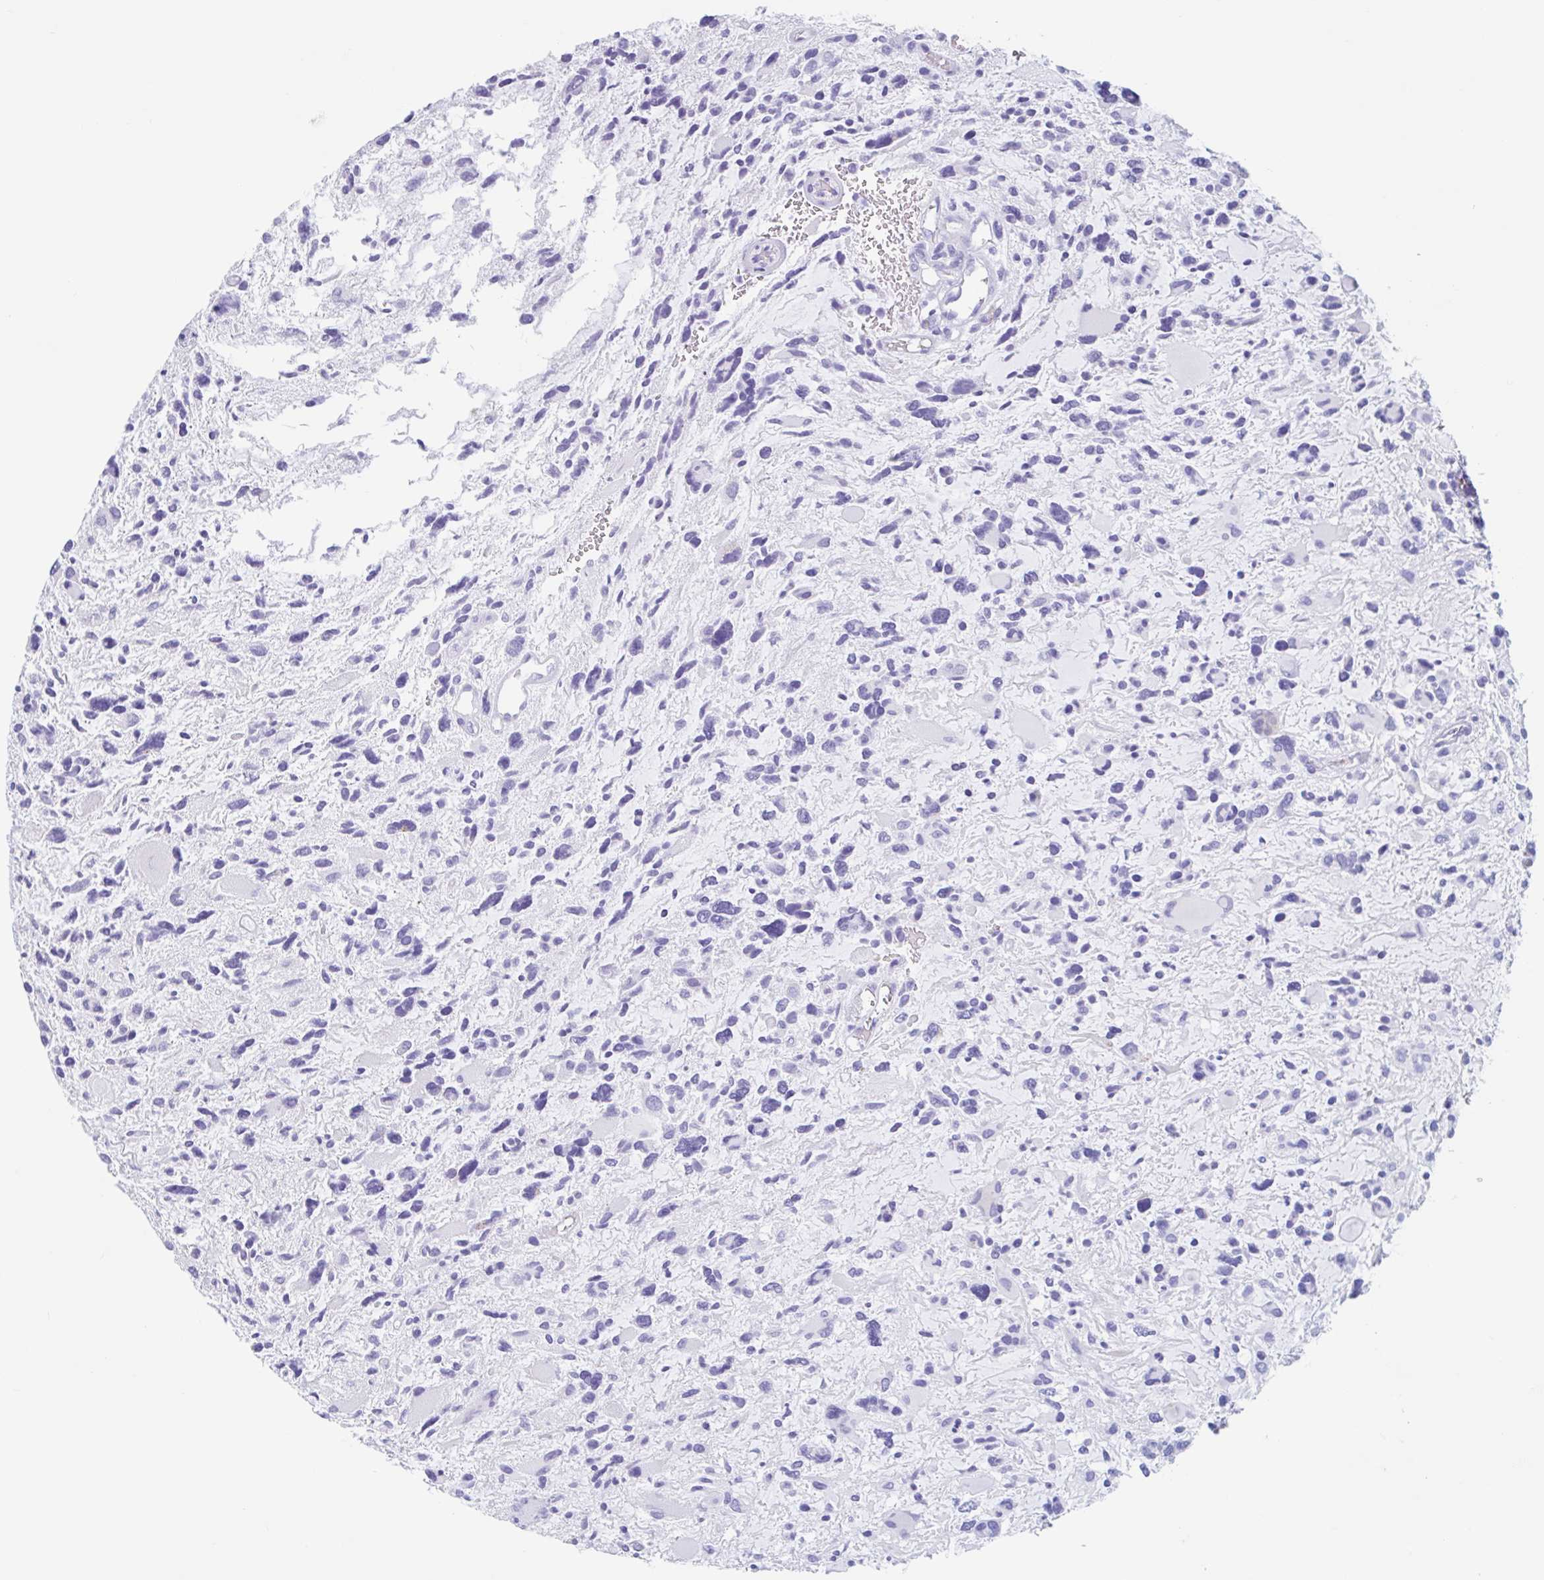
{"staining": {"intensity": "negative", "quantity": "none", "location": "none"}, "tissue": "glioma", "cell_type": "Tumor cells", "image_type": "cancer", "snomed": [{"axis": "morphology", "description": "Glioma, malignant, High grade"}, {"axis": "topography", "description": "Brain"}], "caption": "Tumor cells show no significant protein positivity in glioma. (DAB immunohistochemistry (IHC), high magnification).", "gene": "CPTP", "patient": {"sex": "female", "age": 11}}